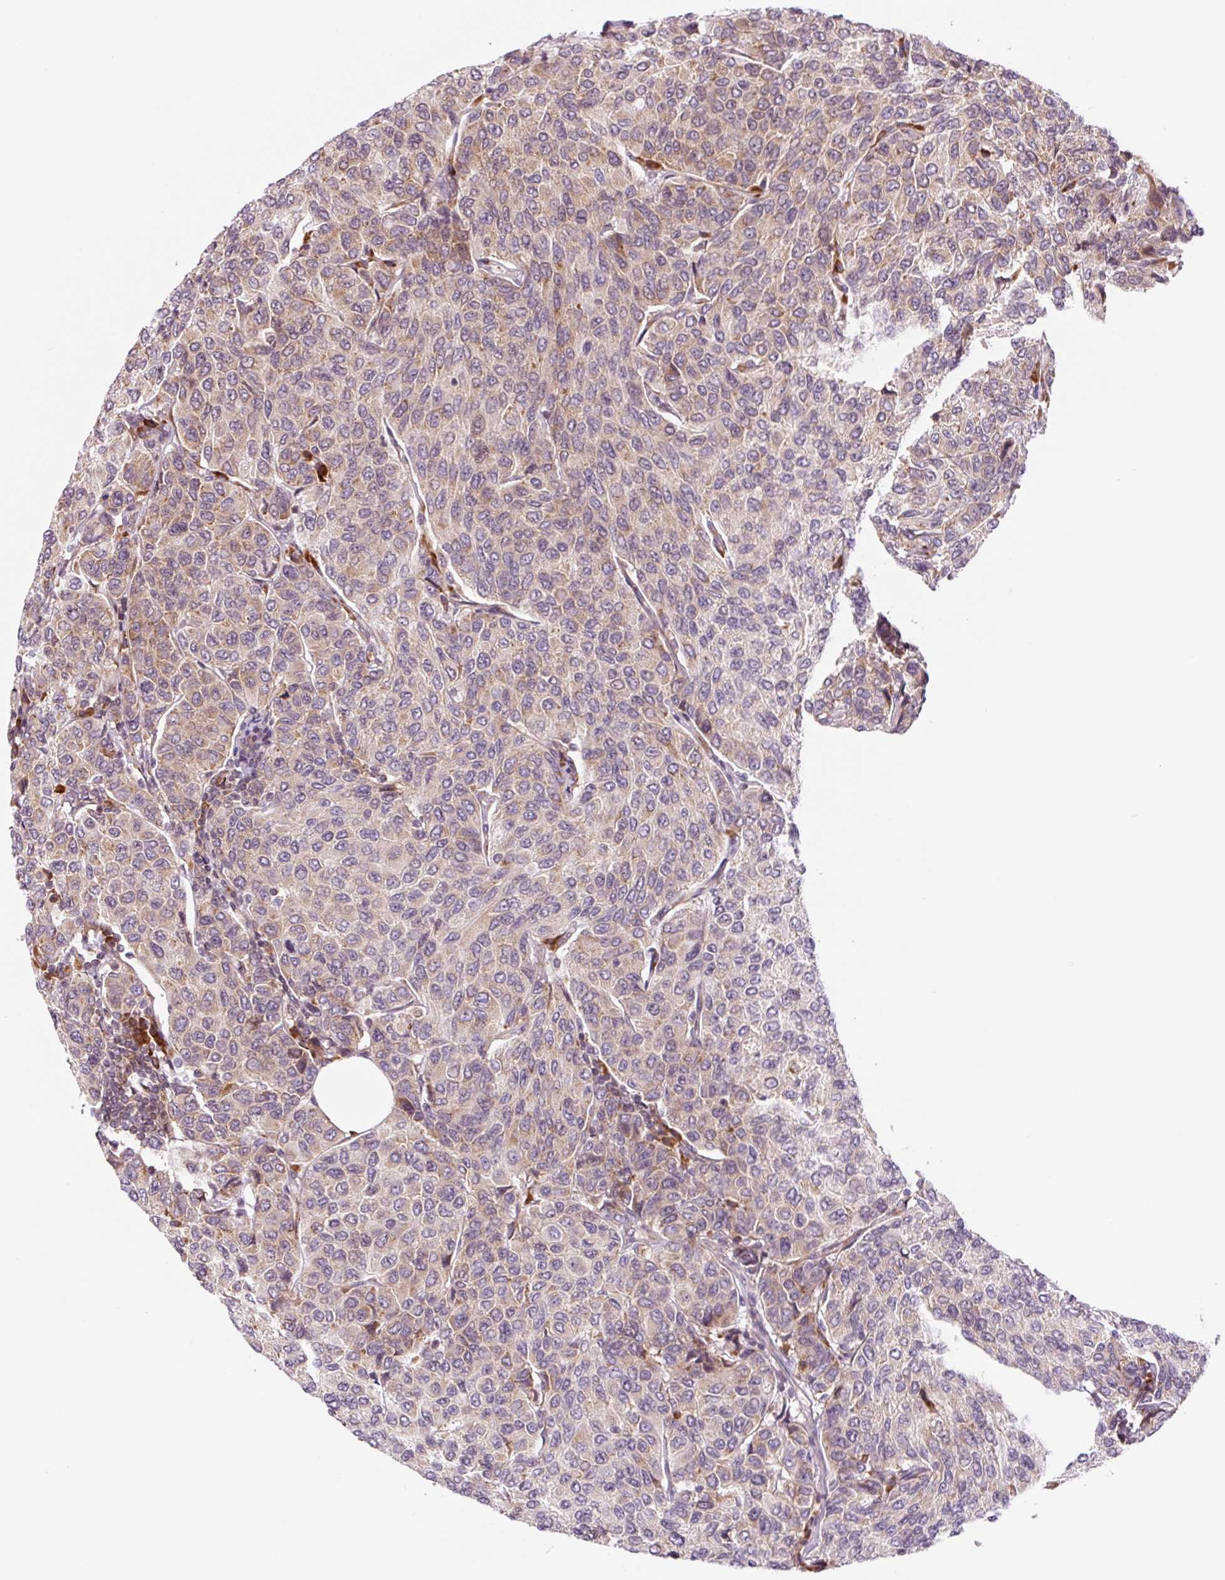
{"staining": {"intensity": "moderate", "quantity": ">75%", "location": "cytoplasmic/membranous"}, "tissue": "breast cancer", "cell_type": "Tumor cells", "image_type": "cancer", "snomed": [{"axis": "morphology", "description": "Duct carcinoma"}, {"axis": "topography", "description": "Breast"}], "caption": "A medium amount of moderate cytoplasmic/membranous expression is present in approximately >75% of tumor cells in breast invasive ductal carcinoma tissue.", "gene": "RPL41", "patient": {"sex": "female", "age": 55}}